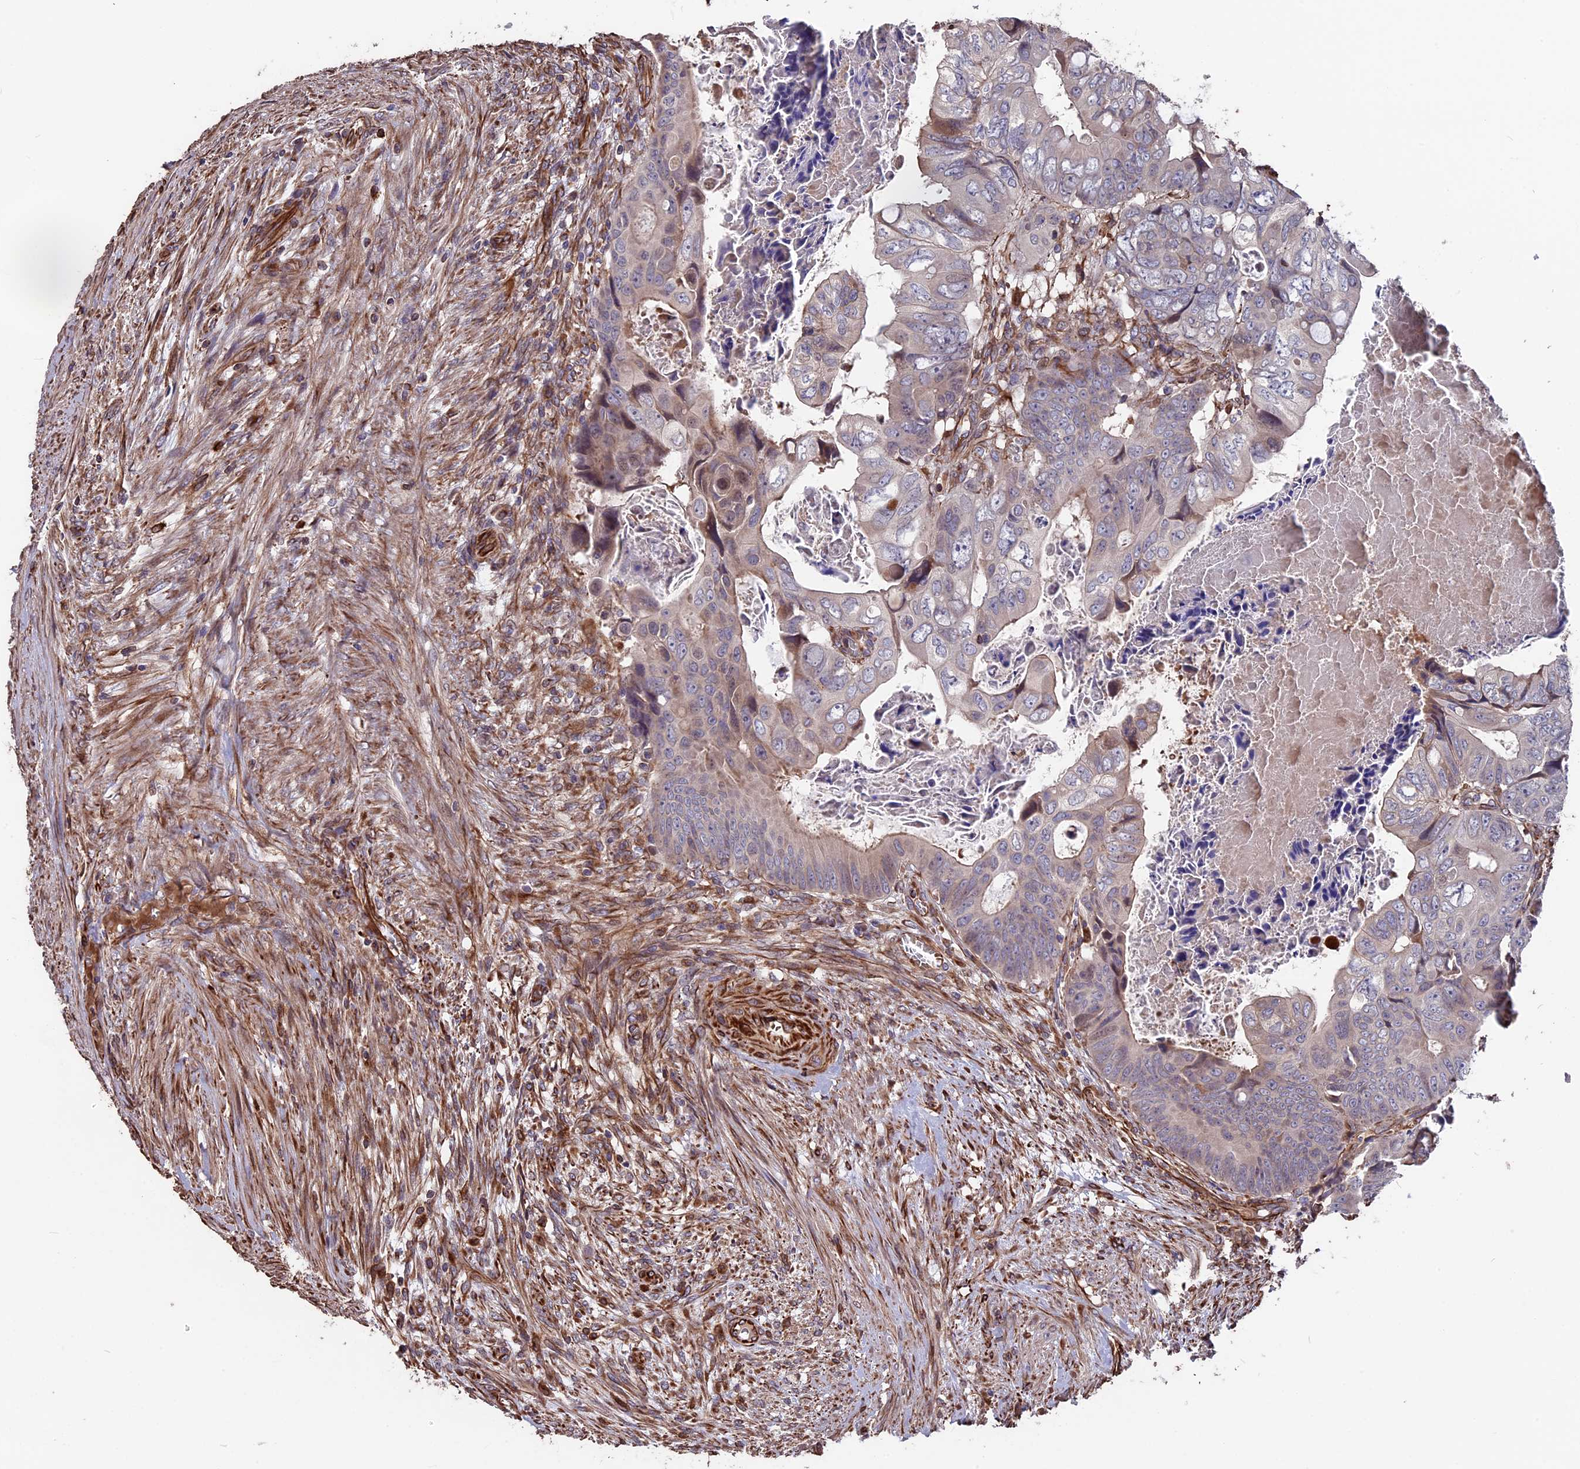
{"staining": {"intensity": "weak", "quantity": "<25%", "location": "cytoplasmic/membranous"}, "tissue": "colorectal cancer", "cell_type": "Tumor cells", "image_type": "cancer", "snomed": [{"axis": "morphology", "description": "Adenocarcinoma, NOS"}, {"axis": "topography", "description": "Rectum"}], "caption": "Photomicrograph shows no protein positivity in tumor cells of colorectal cancer (adenocarcinoma) tissue. (Stains: DAB IHC with hematoxylin counter stain, Microscopy: brightfield microscopy at high magnification).", "gene": "SEH1L", "patient": {"sex": "female", "age": 78}}